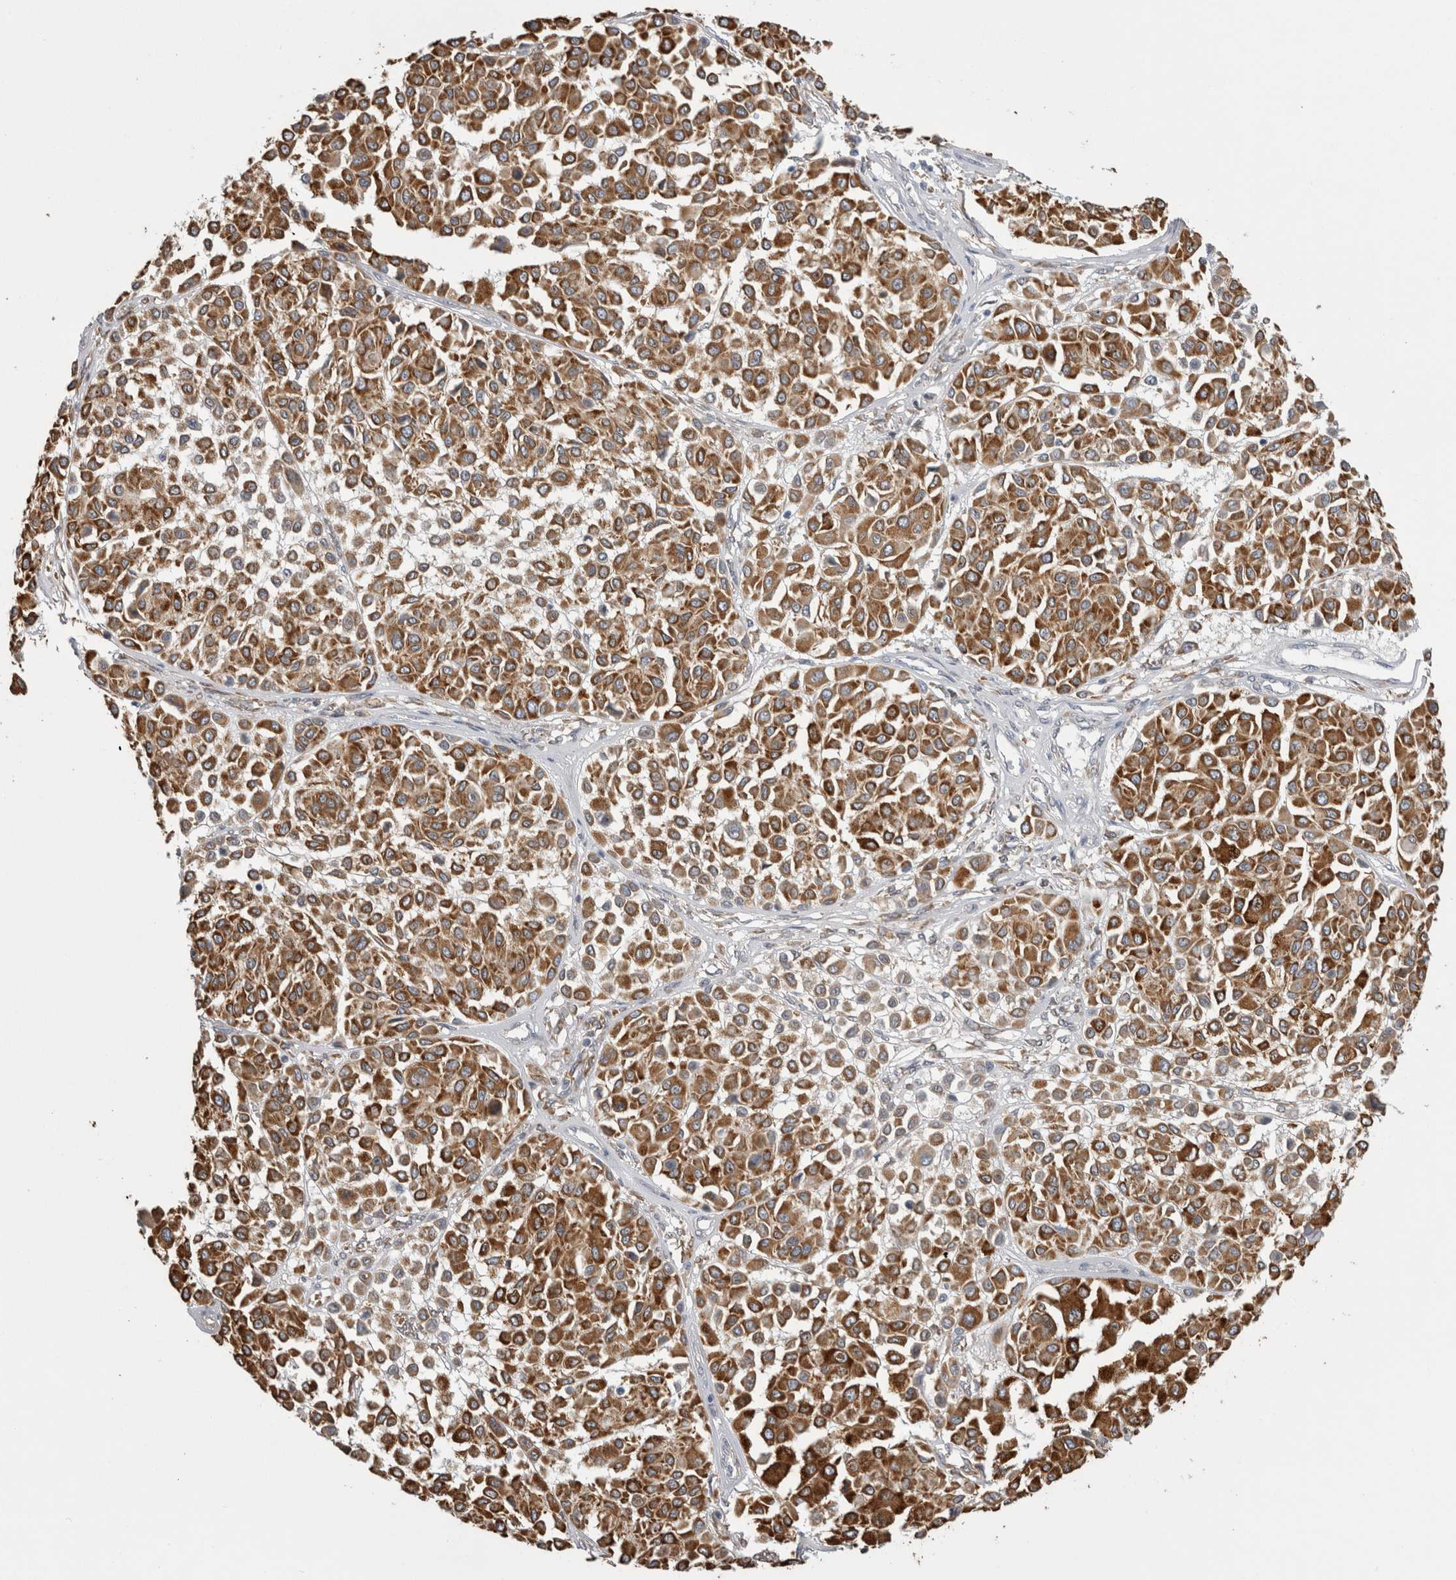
{"staining": {"intensity": "strong", "quantity": ">75%", "location": "cytoplasmic/membranous"}, "tissue": "melanoma", "cell_type": "Tumor cells", "image_type": "cancer", "snomed": [{"axis": "morphology", "description": "Malignant melanoma, Metastatic site"}, {"axis": "topography", "description": "Soft tissue"}], "caption": "An immunohistochemistry image of neoplastic tissue is shown. Protein staining in brown labels strong cytoplasmic/membranous positivity in melanoma within tumor cells. The staining was performed using DAB (3,3'-diaminobenzidine), with brown indicating positive protein expression. Nuclei are stained blue with hematoxylin.", "gene": "LRPAP1", "patient": {"sex": "male", "age": 41}}